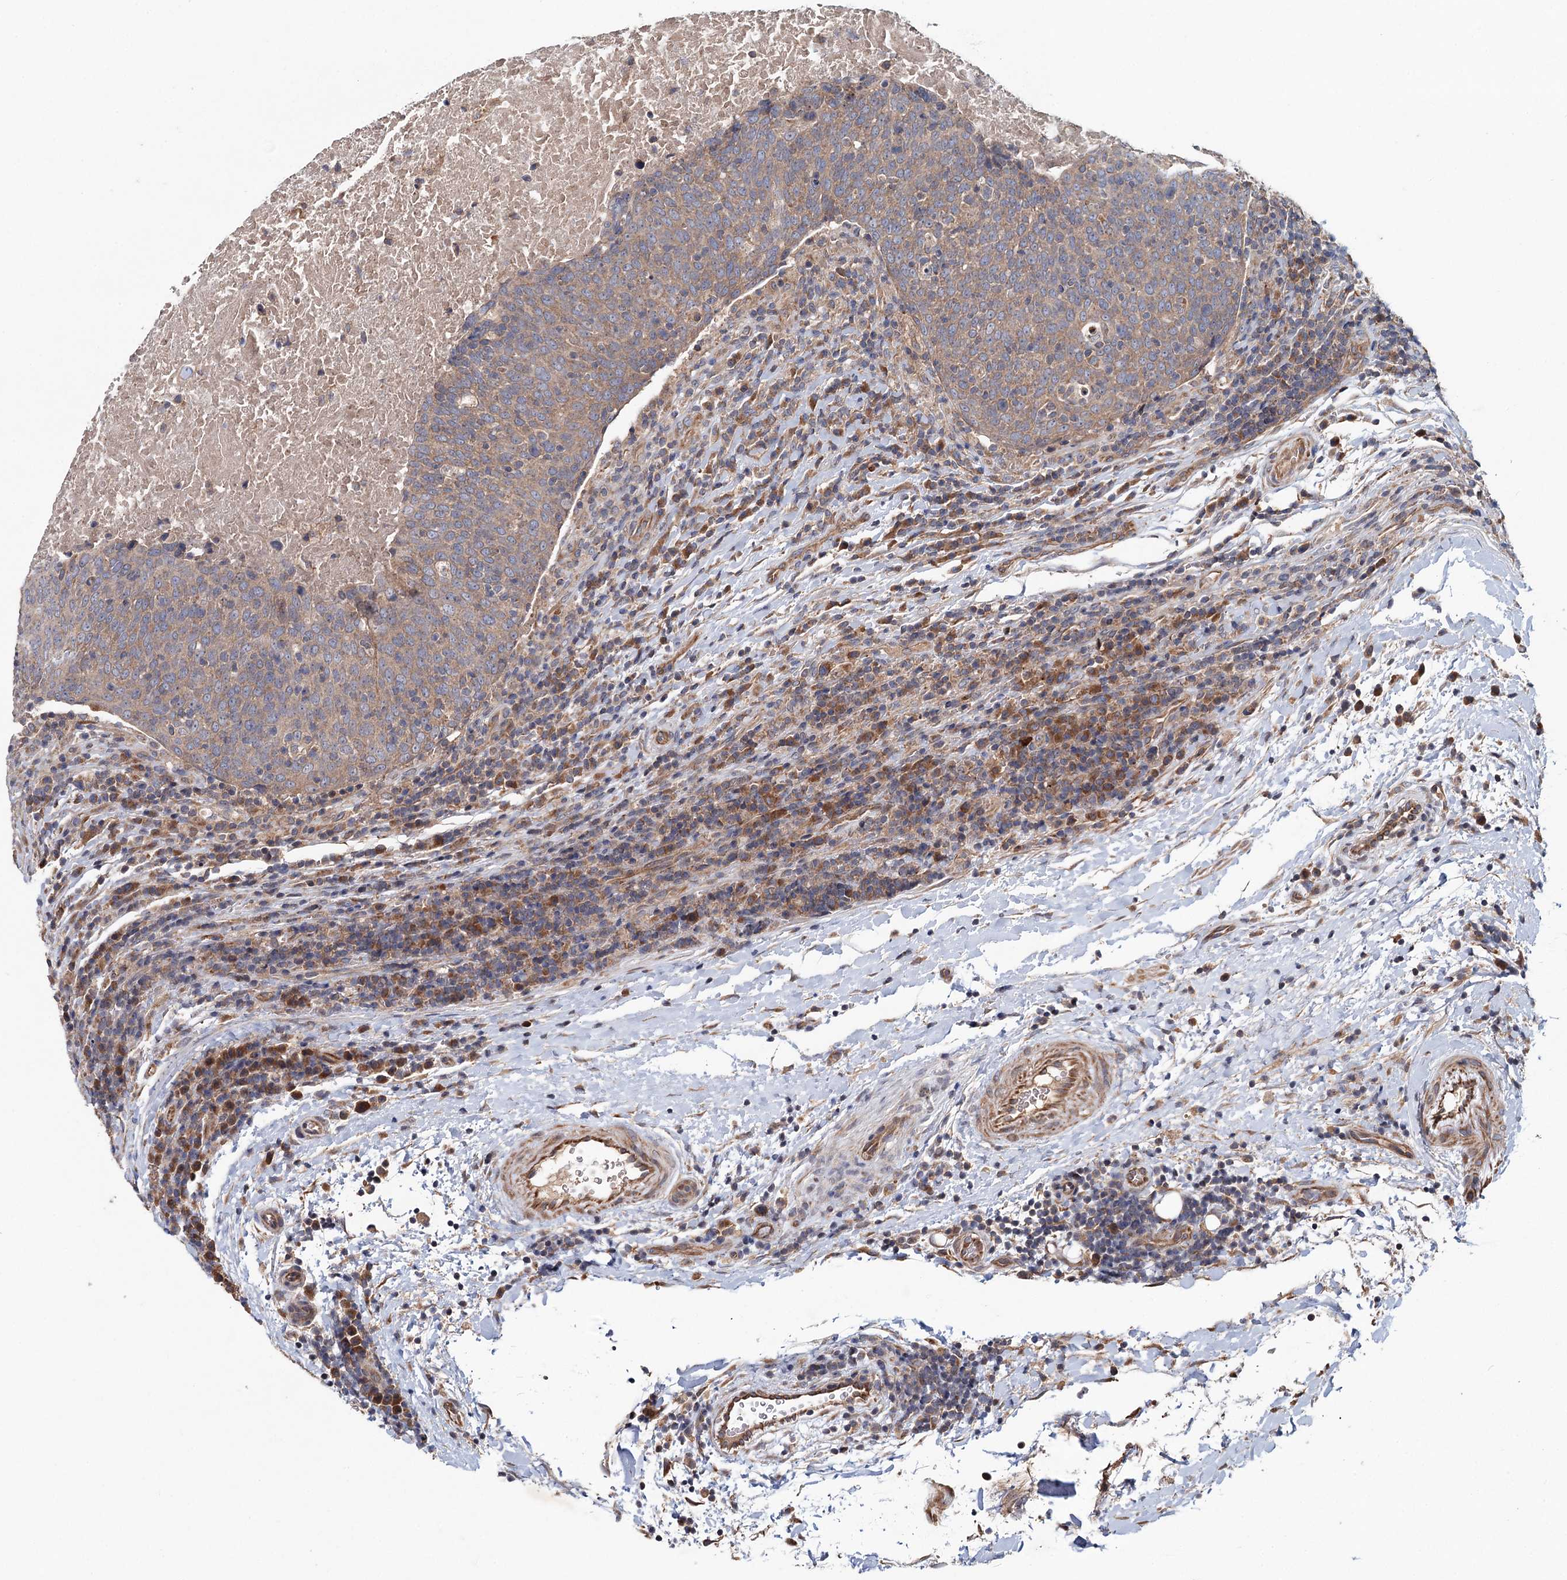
{"staining": {"intensity": "weak", "quantity": ">75%", "location": "cytoplasmic/membranous"}, "tissue": "head and neck cancer", "cell_type": "Tumor cells", "image_type": "cancer", "snomed": [{"axis": "morphology", "description": "Squamous cell carcinoma, NOS"}, {"axis": "morphology", "description": "Squamous cell carcinoma, metastatic, NOS"}, {"axis": "topography", "description": "Lymph node"}, {"axis": "topography", "description": "Head-Neck"}], "caption": "Weak cytoplasmic/membranous positivity for a protein is appreciated in about >75% of tumor cells of metastatic squamous cell carcinoma (head and neck) using immunohistochemistry (IHC).", "gene": "MTRR", "patient": {"sex": "male", "age": 62}}